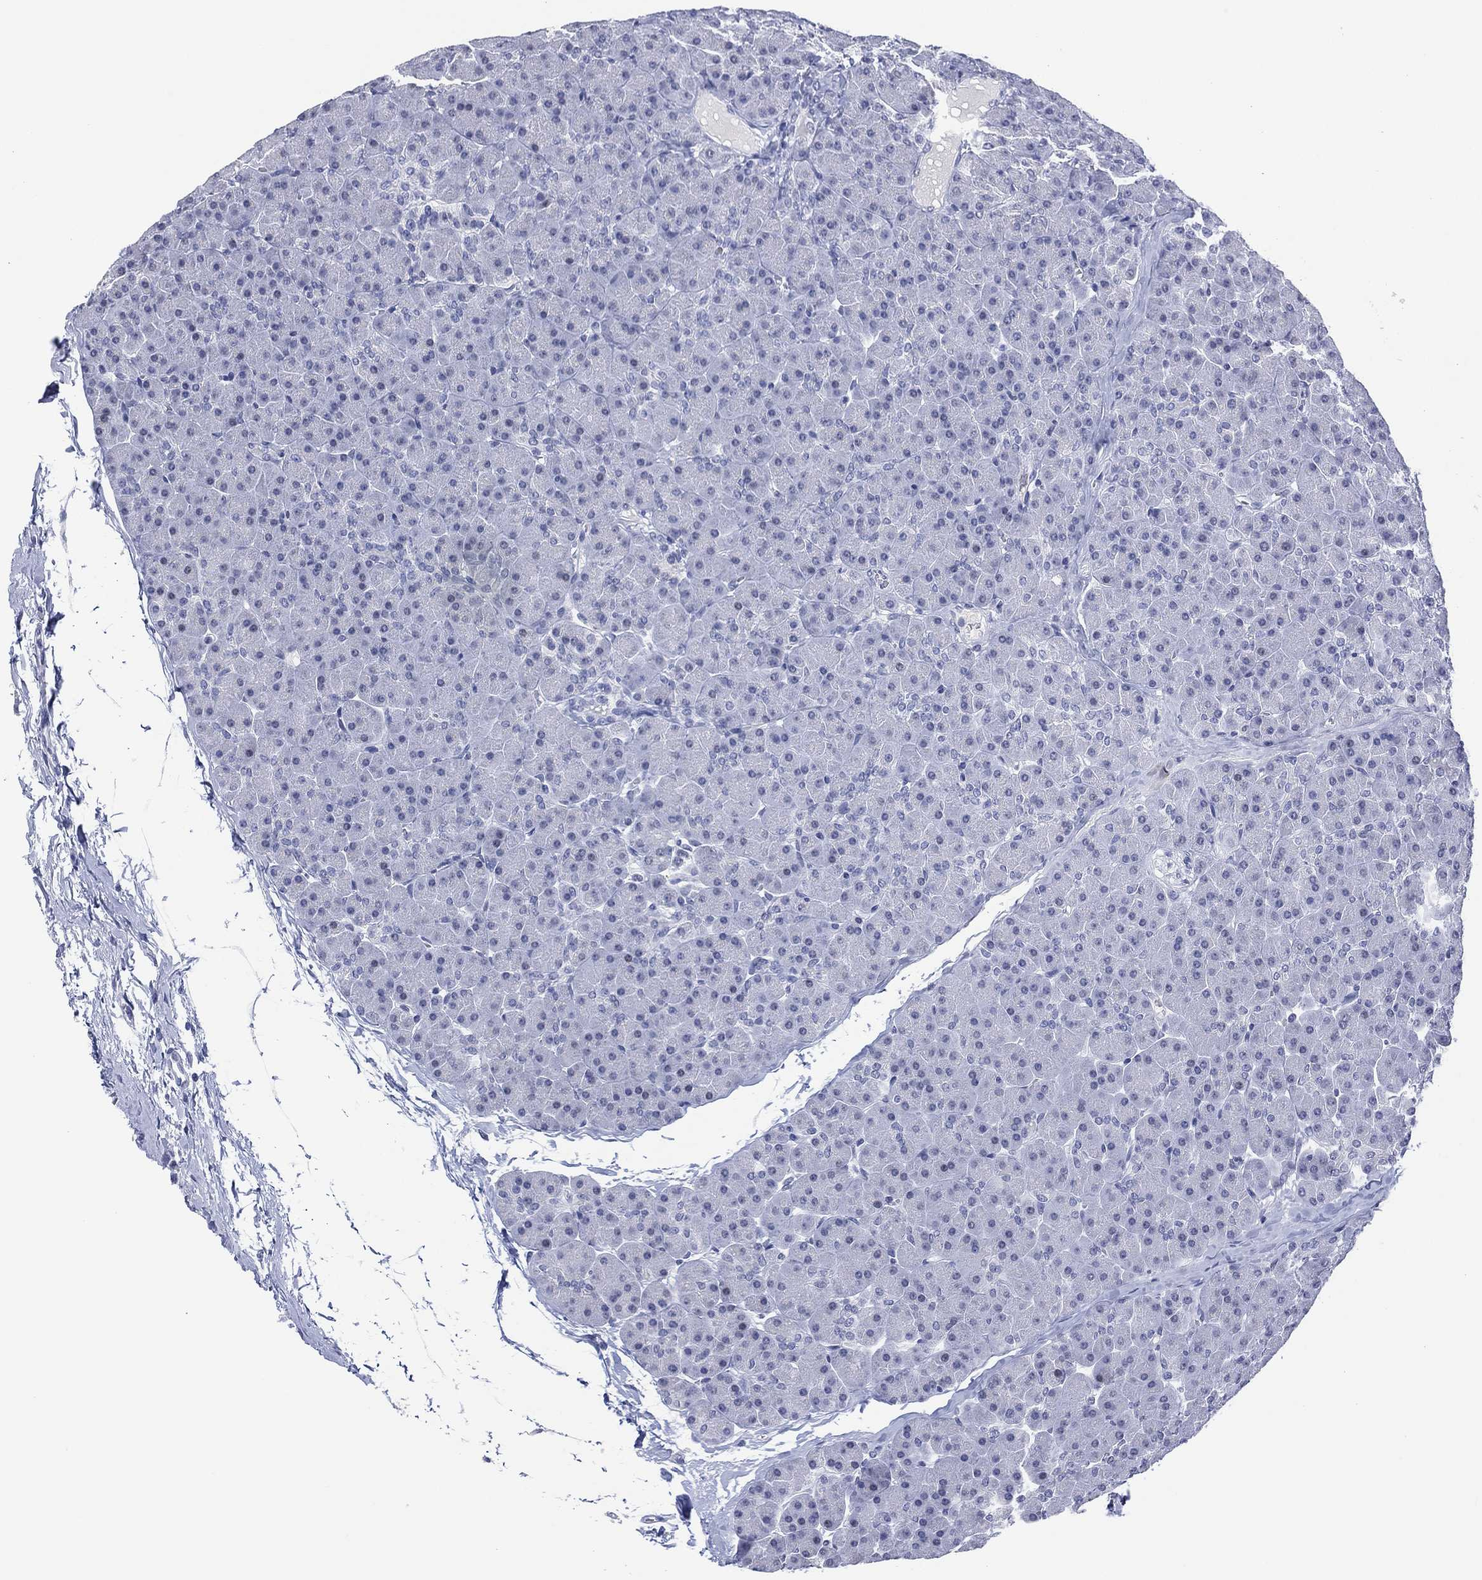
{"staining": {"intensity": "negative", "quantity": "none", "location": "none"}, "tissue": "pancreas", "cell_type": "Exocrine glandular cells", "image_type": "normal", "snomed": [{"axis": "morphology", "description": "Normal tissue, NOS"}, {"axis": "topography", "description": "Pancreas"}], "caption": "Immunohistochemistry (IHC) micrograph of benign human pancreas stained for a protein (brown), which exhibits no expression in exocrine glandular cells.", "gene": "UTF1", "patient": {"sex": "female", "age": 44}}